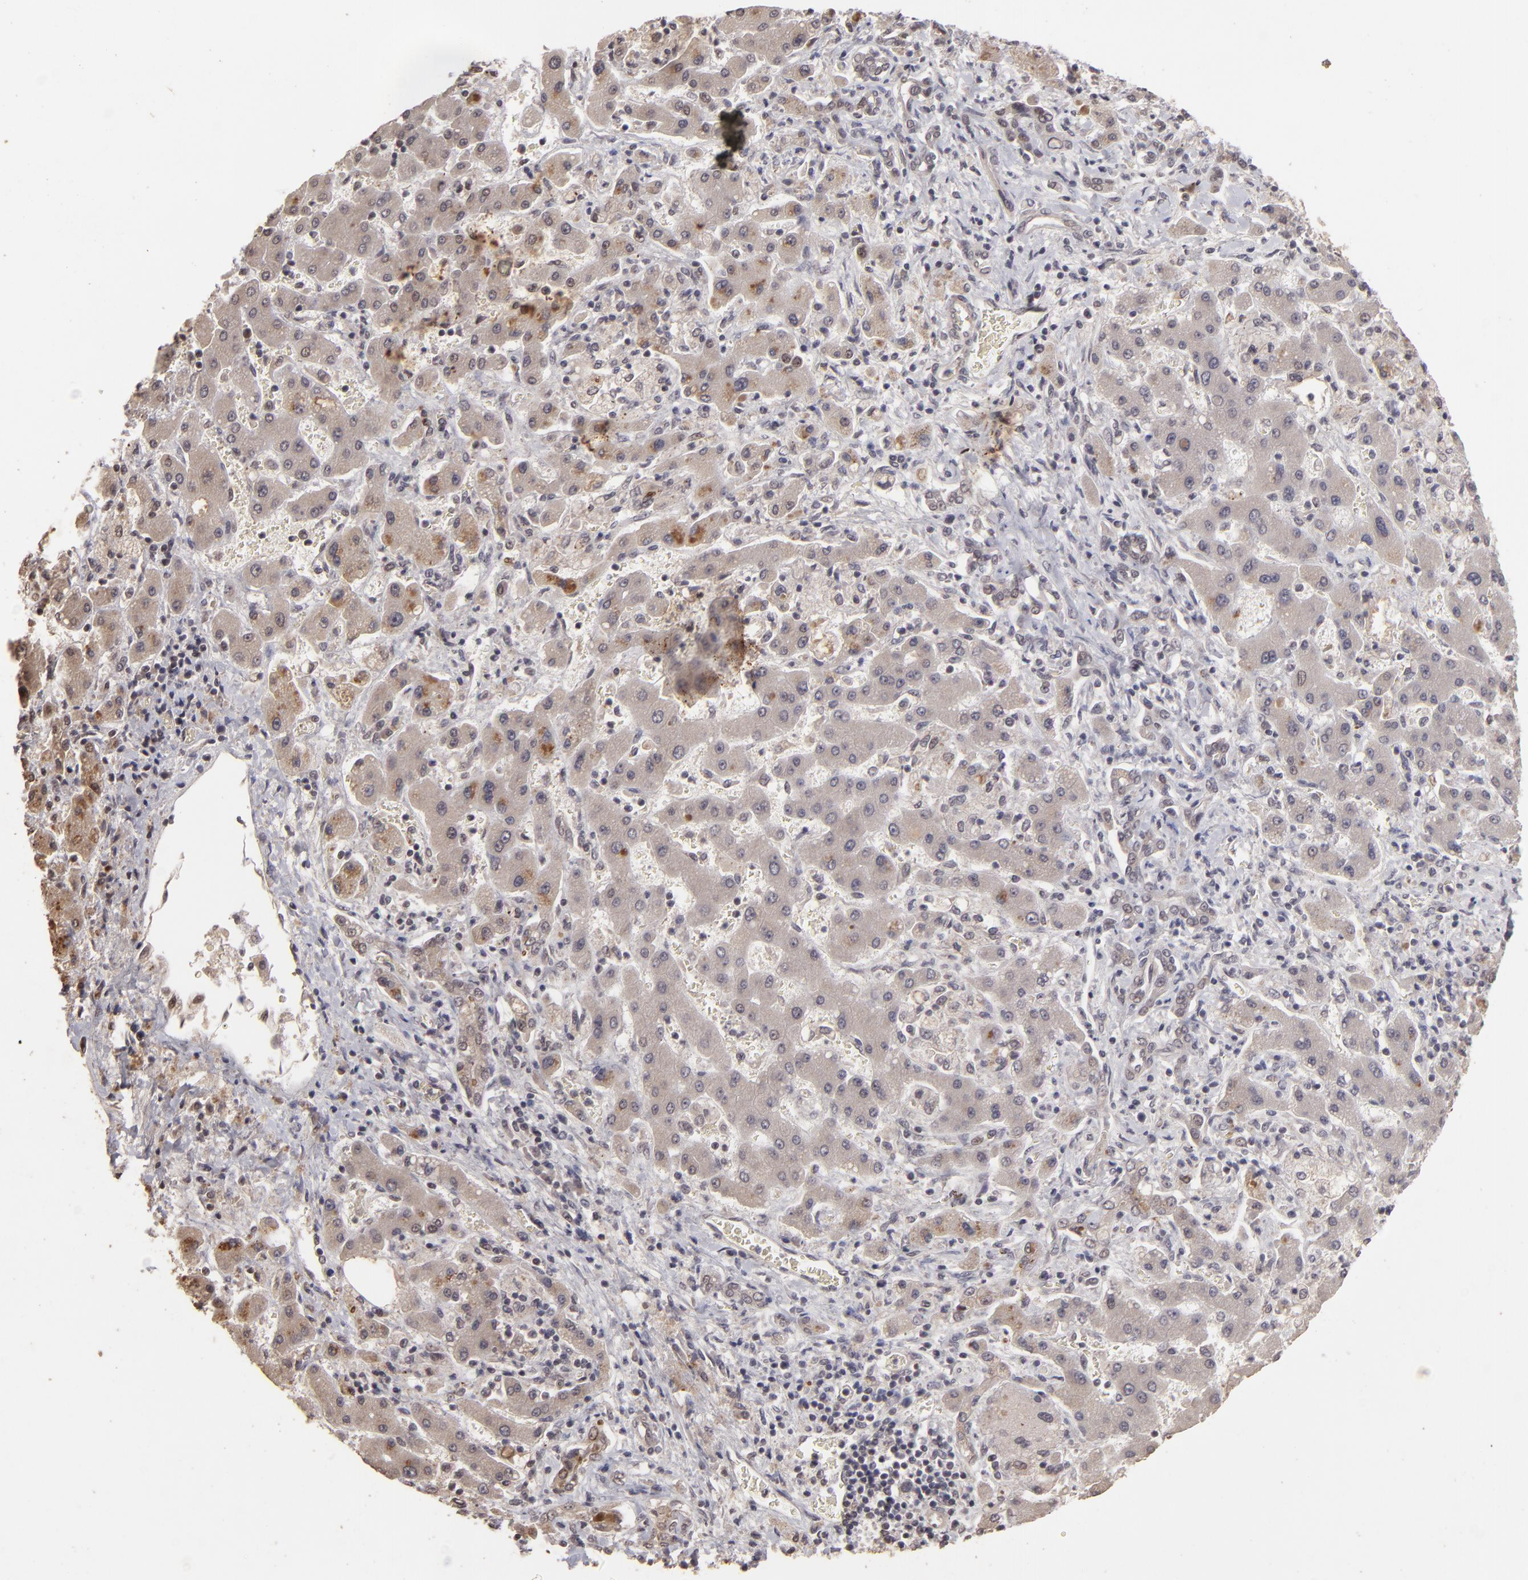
{"staining": {"intensity": "negative", "quantity": "none", "location": "none"}, "tissue": "liver cancer", "cell_type": "Tumor cells", "image_type": "cancer", "snomed": [{"axis": "morphology", "description": "Cholangiocarcinoma"}, {"axis": "topography", "description": "Liver"}], "caption": "Protein analysis of liver cholangiocarcinoma exhibits no significant expression in tumor cells.", "gene": "DFFA", "patient": {"sex": "male", "age": 50}}